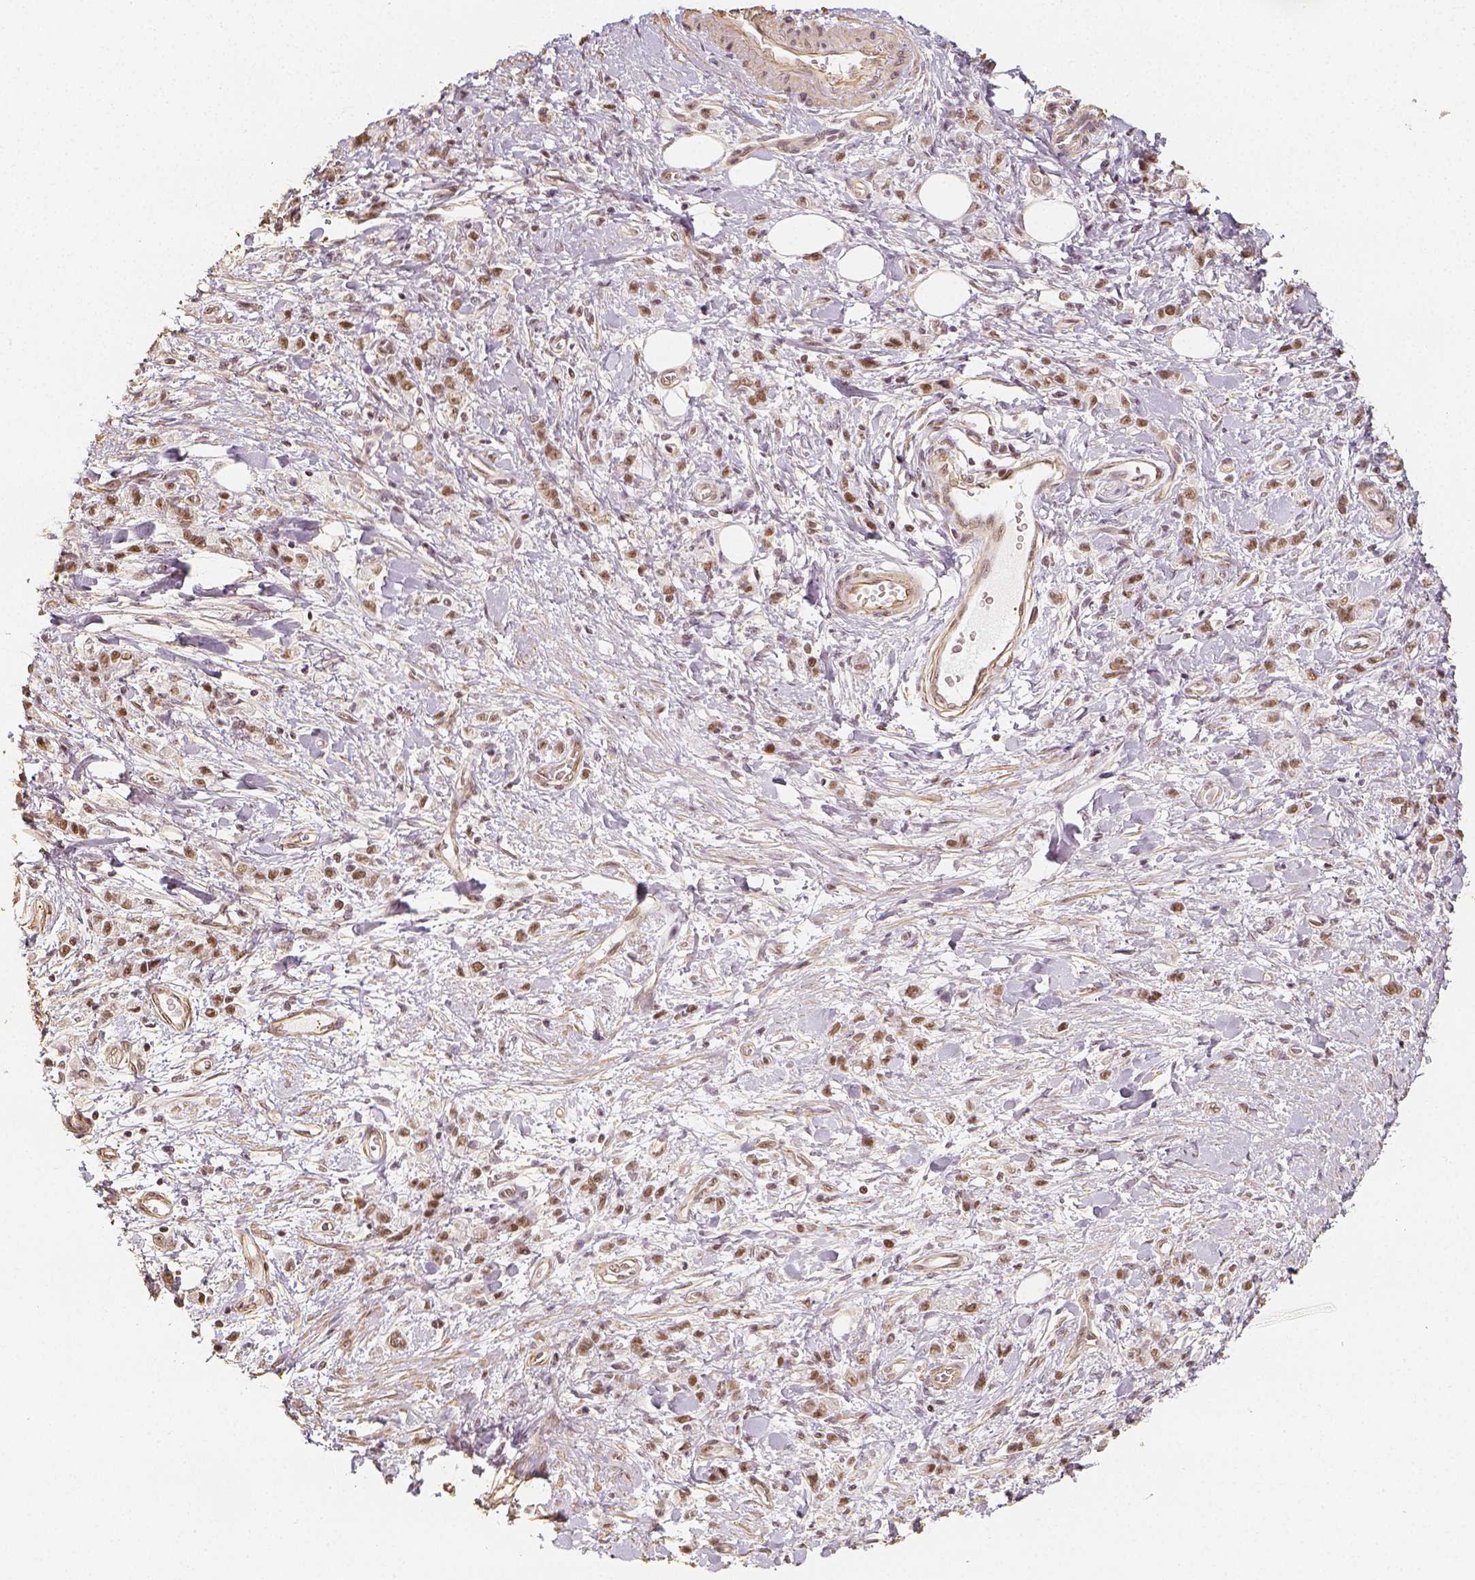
{"staining": {"intensity": "moderate", "quantity": ">75%", "location": "nuclear"}, "tissue": "stomach cancer", "cell_type": "Tumor cells", "image_type": "cancer", "snomed": [{"axis": "morphology", "description": "Adenocarcinoma, NOS"}, {"axis": "topography", "description": "Stomach"}], "caption": "Immunohistochemical staining of stomach adenocarcinoma shows medium levels of moderate nuclear protein expression in about >75% of tumor cells. Nuclei are stained in blue.", "gene": "HDAC1", "patient": {"sex": "male", "age": 77}}